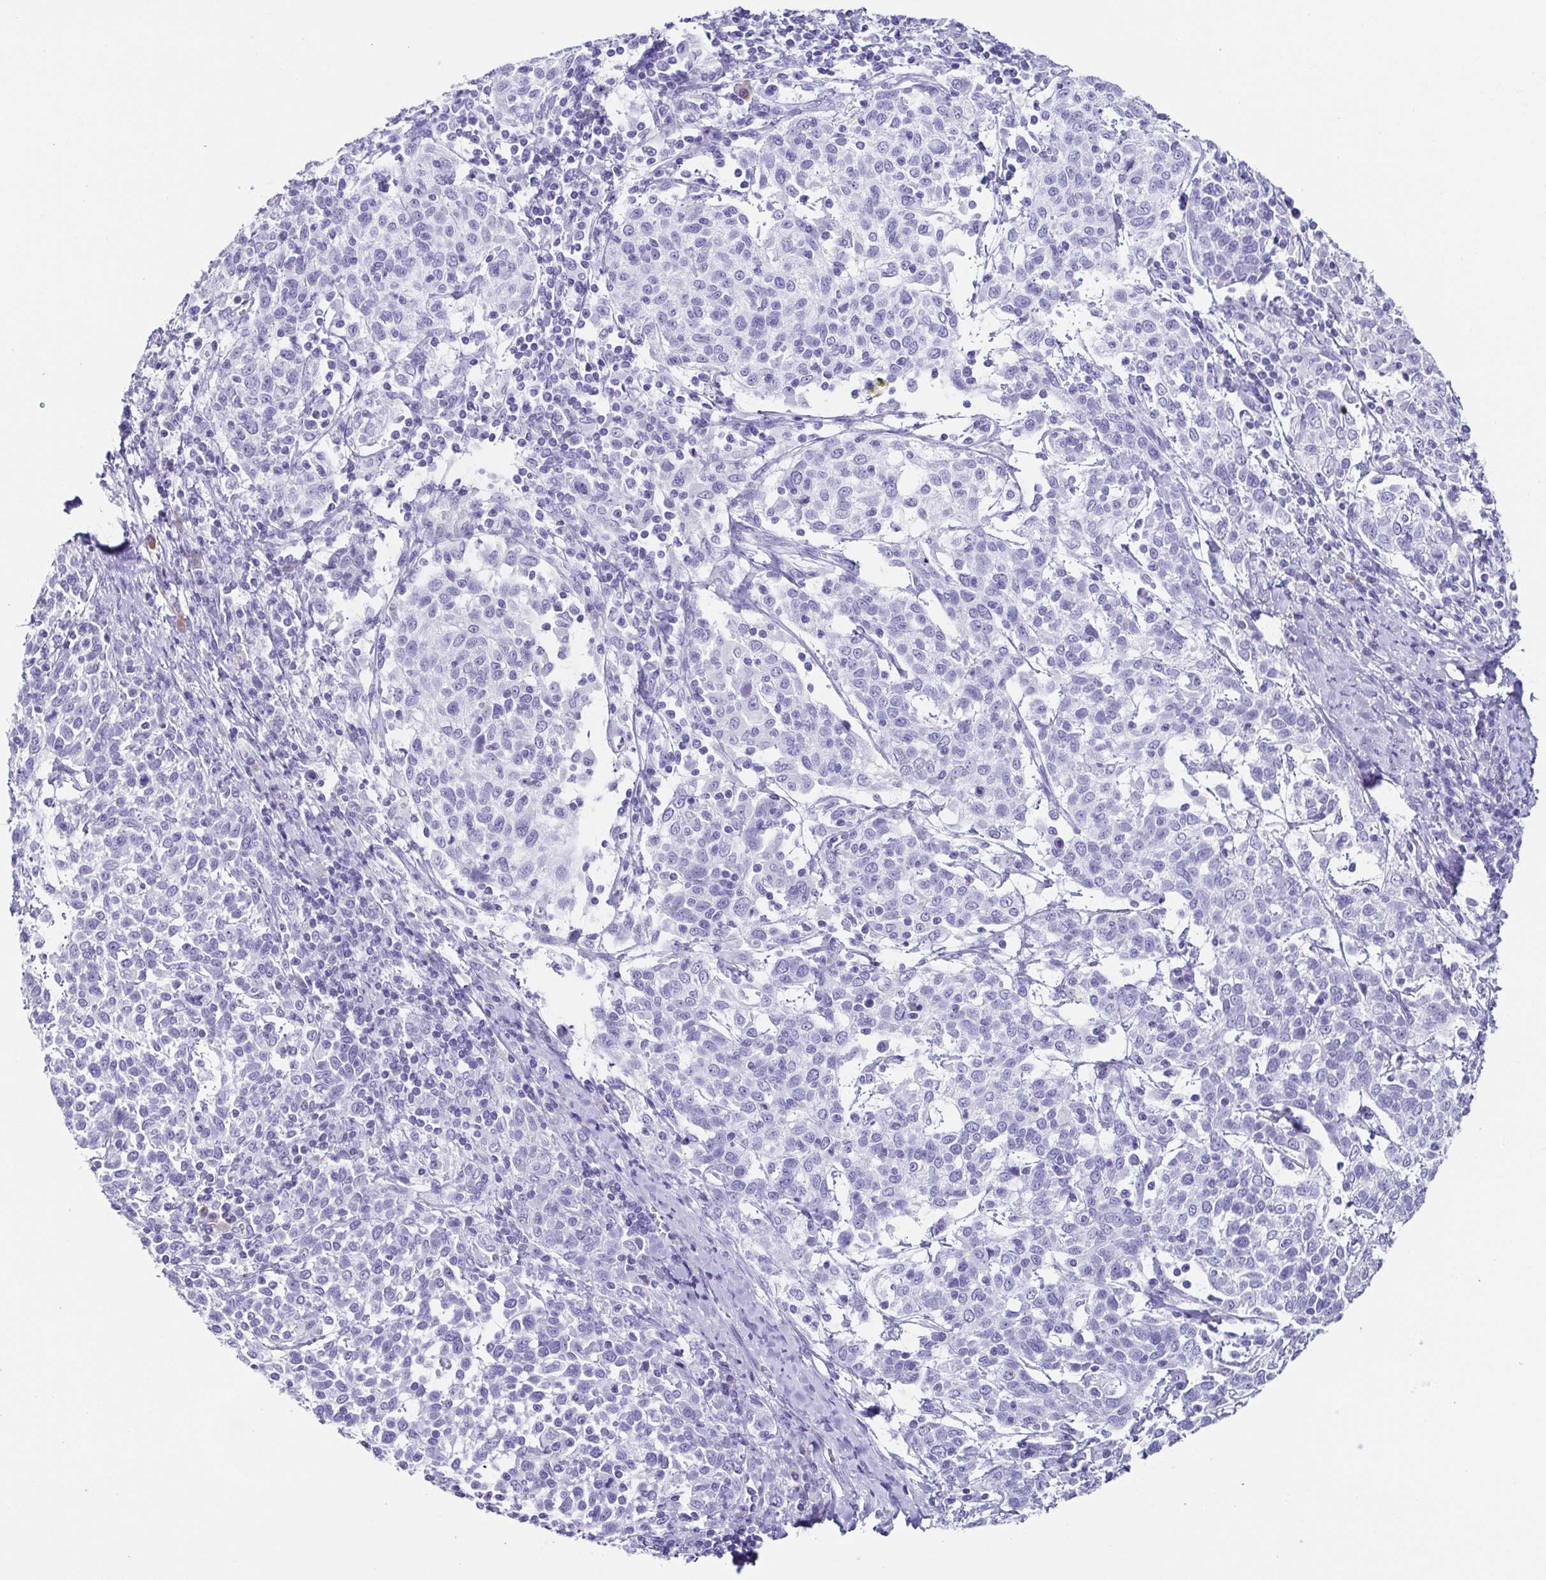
{"staining": {"intensity": "negative", "quantity": "none", "location": "none"}, "tissue": "cervical cancer", "cell_type": "Tumor cells", "image_type": "cancer", "snomed": [{"axis": "morphology", "description": "Squamous cell carcinoma, NOS"}, {"axis": "topography", "description": "Cervix"}], "caption": "Human cervical cancer (squamous cell carcinoma) stained for a protein using immunohistochemistry reveals no staining in tumor cells.", "gene": "TNNT2", "patient": {"sex": "female", "age": 61}}